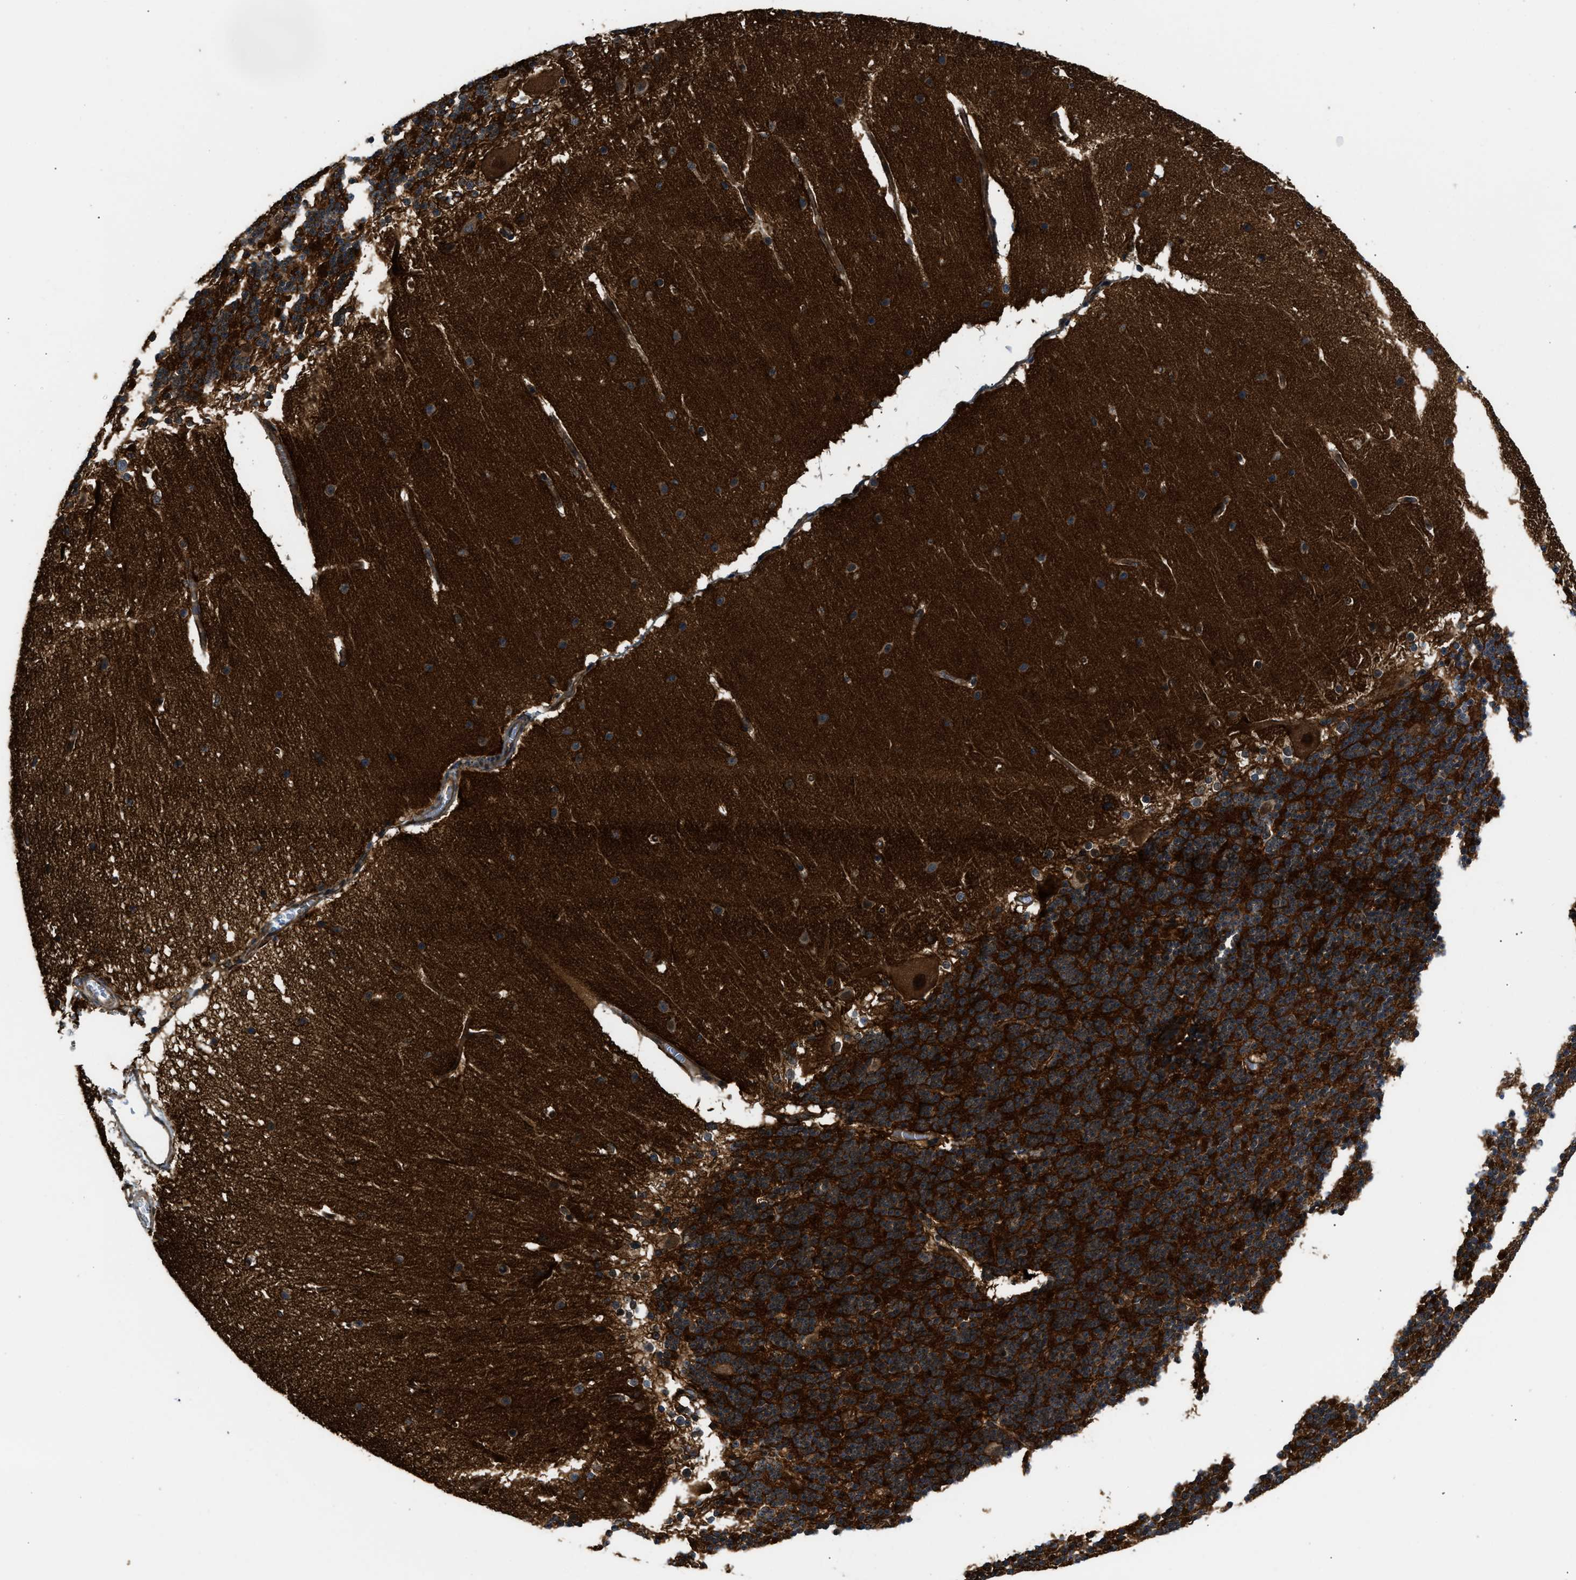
{"staining": {"intensity": "strong", "quantity": ">75%", "location": "cytoplasmic/membranous"}, "tissue": "cerebellum", "cell_type": "Cells in granular layer", "image_type": "normal", "snomed": [{"axis": "morphology", "description": "Normal tissue, NOS"}, {"axis": "topography", "description": "Cerebellum"}], "caption": "A high amount of strong cytoplasmic/membranous staining is present in about >75% of cells in granular layer in unremarkable cerebellum. (Brightfield microscopy of DAB IHC at high magnification).", "gene": "COPS2", "patient": {"sex": "female", "age": 19}}